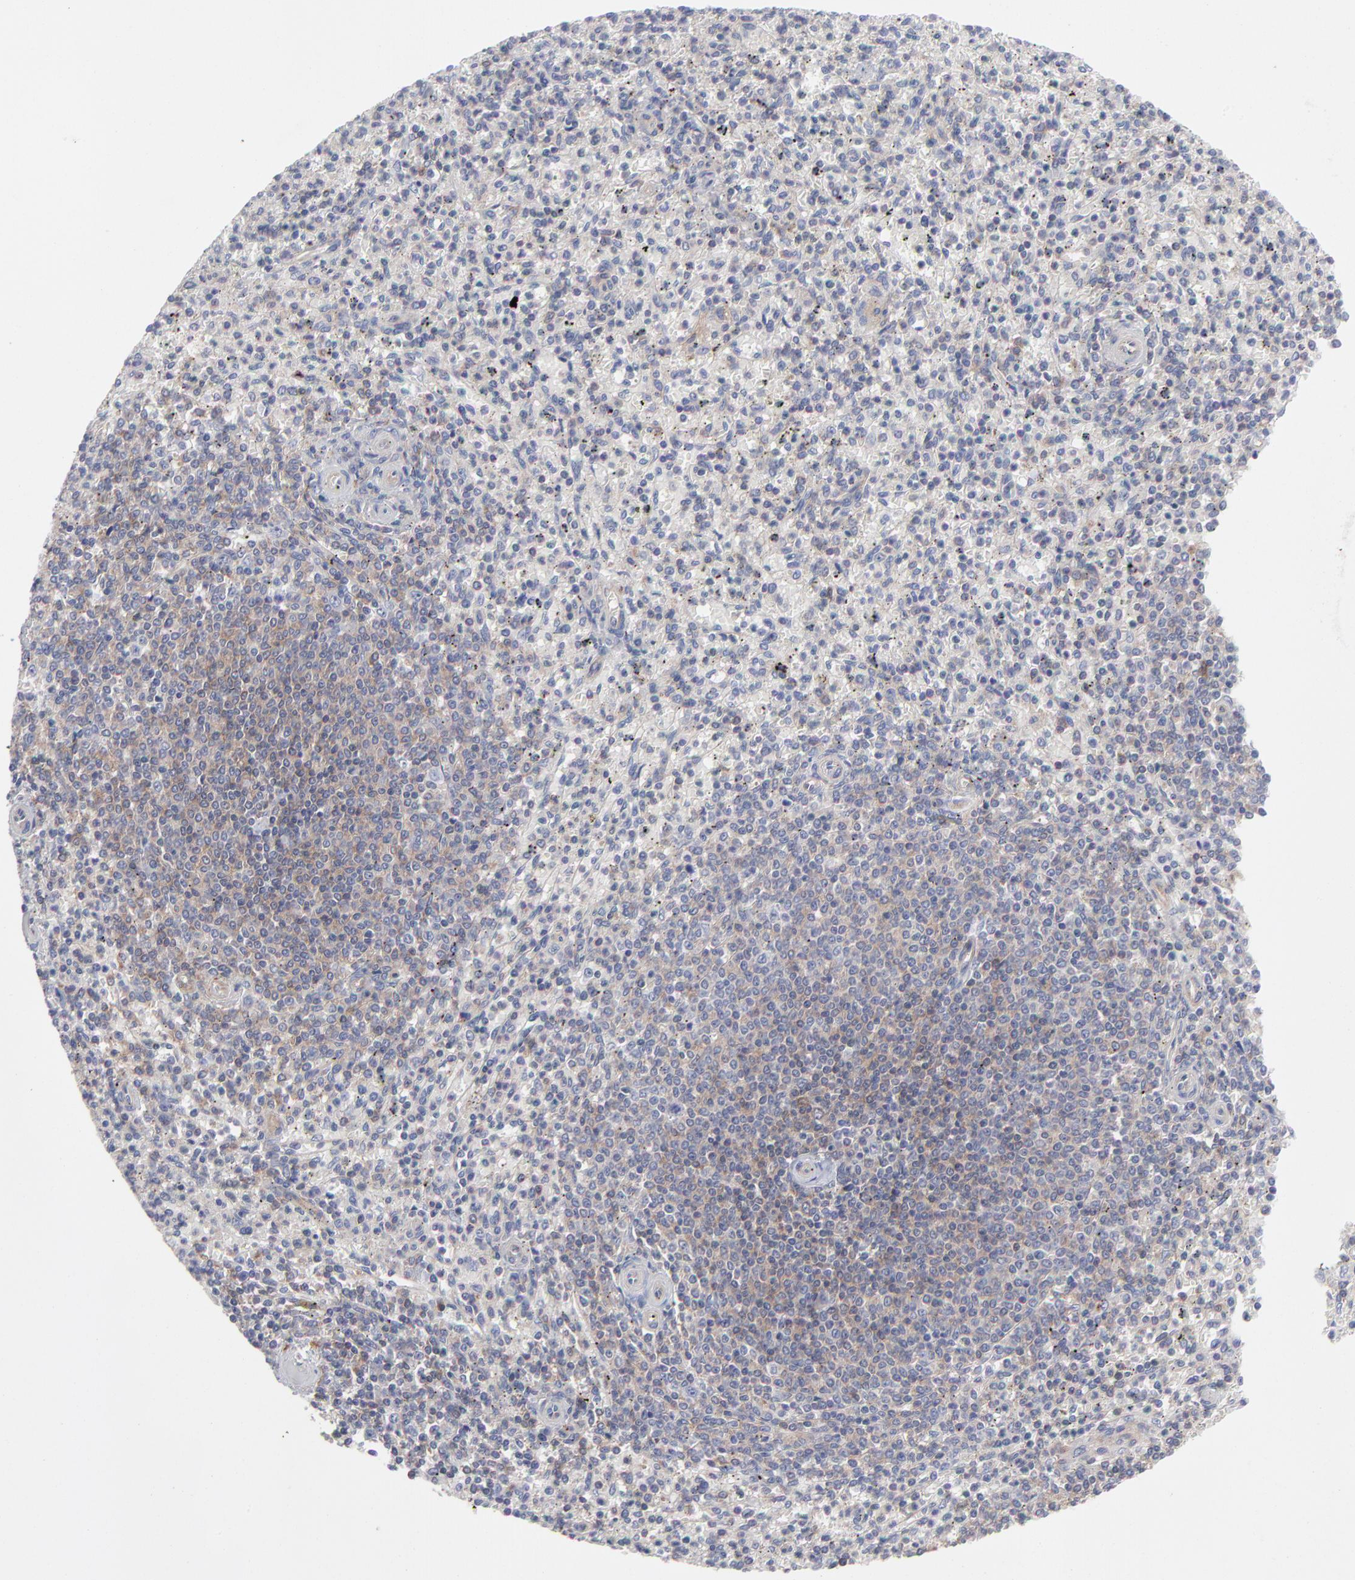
{"staining": {"intensity": "weak", "quantity": "25%-75%", "location": "cytoplasmic/membranous"}, "tissue": "spleen", "cell_type": "Cells in red pulp", "image_type": "normal", "snomed": [{"axis": "morphology", "description": "Normal tissue, NOS"}, {"axis": "topography", "description": "Spleen"}], "caption": "Immunohistochemistry (DAB) staining of benign spleen shows weak cytoplasmic/membranous protein staining in about 25%-75% of cells in red pulp.", "gene": "NFKBIA", "patient": {"sex": "male", "age": 72}}